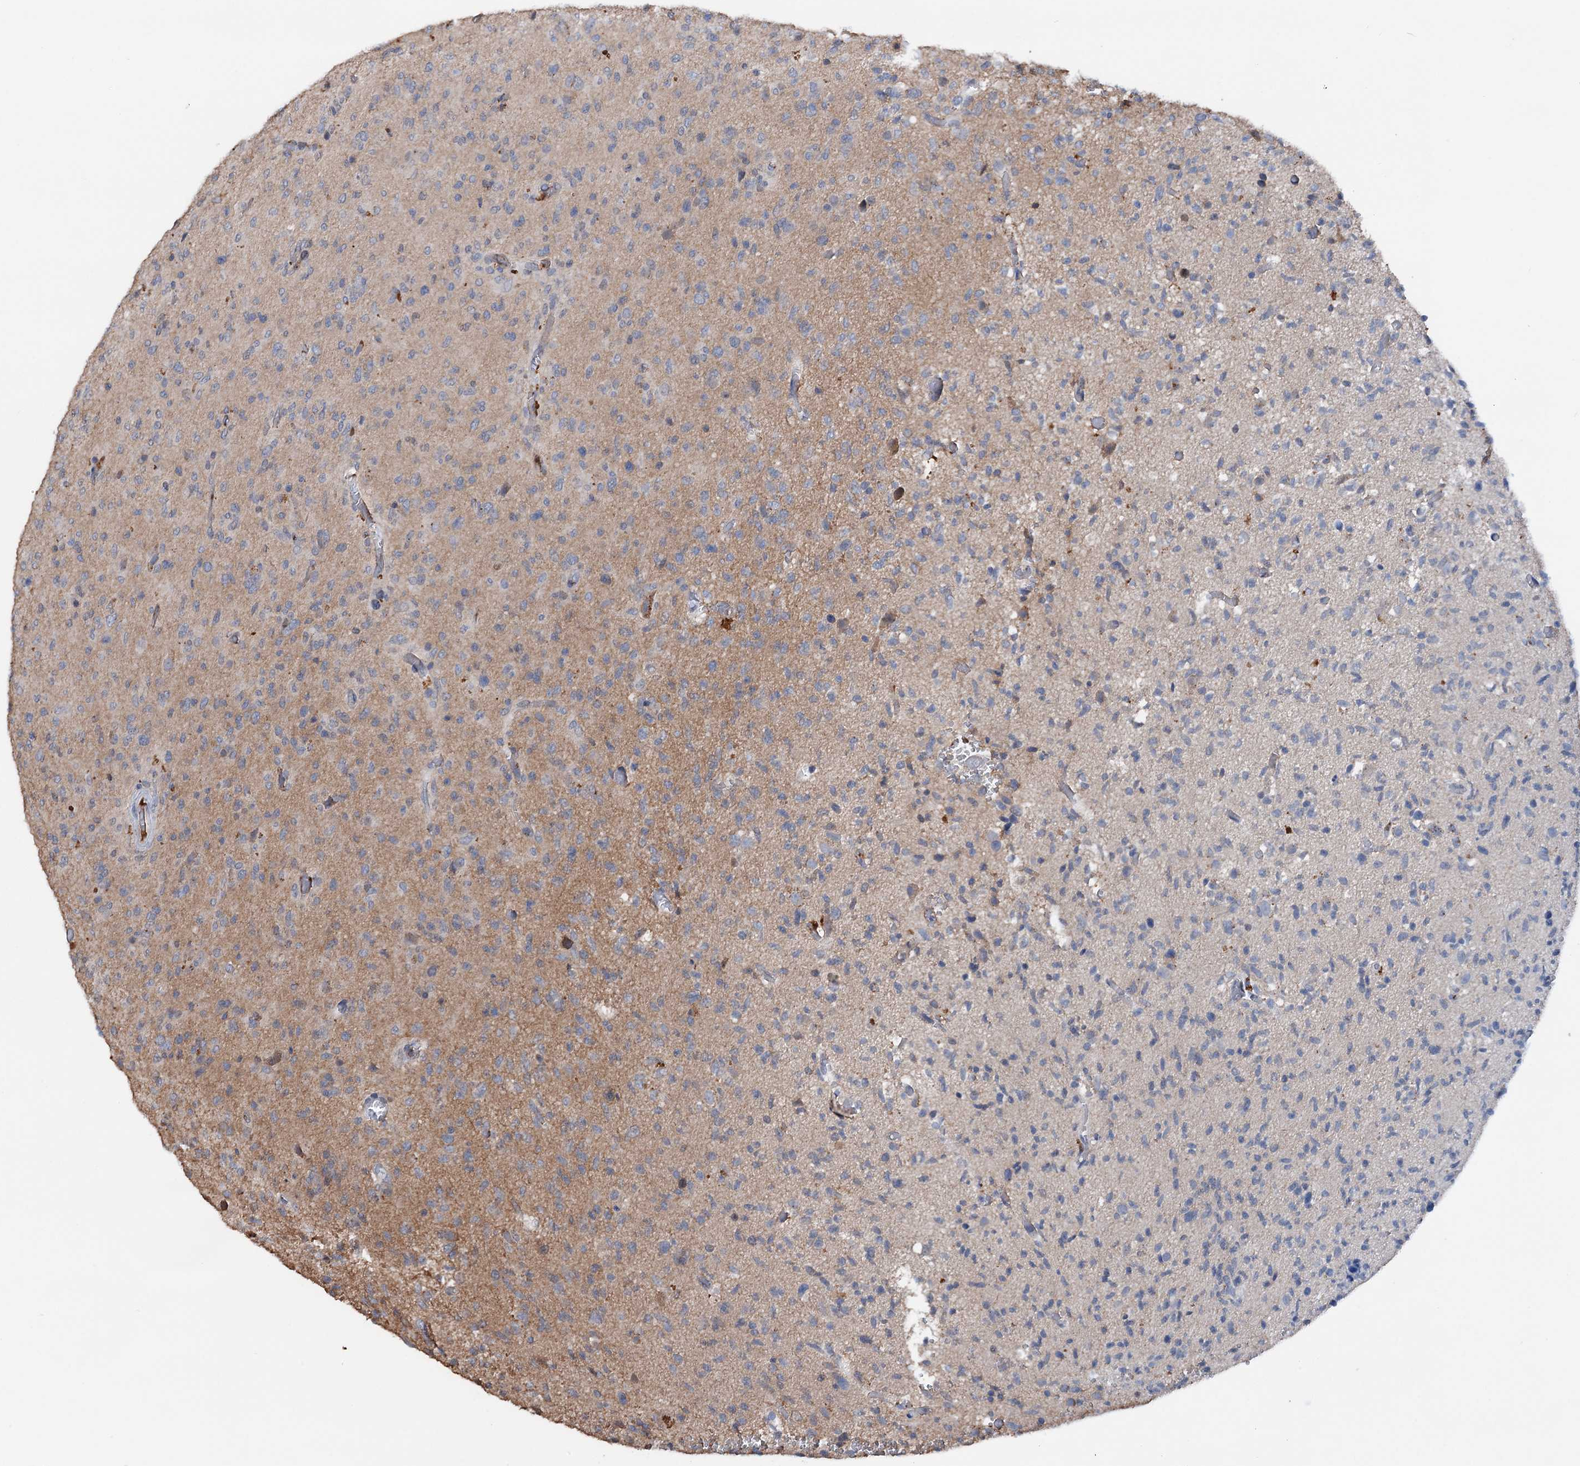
{"staining": {"intensity": "moderate", "quantity": "<25%", "location": "cytoplasmic/membranous"}, "tissue": "glioma", "cell_type": "Tumor cells", "image_type": "cancer", "snomed": [{"axis": "morphology", "description": "Glioma, malignant, High grade"}, {"axis": "topography", "description": "Brain"}], "caption": "Glioma was stained to show a protein in brown. There is low levels of moderate cytoplasmic/membranous positivity in about <25% of tumor cells.", "gene": "ARL13A", "patient": {"sex": "female", "age": 57}}